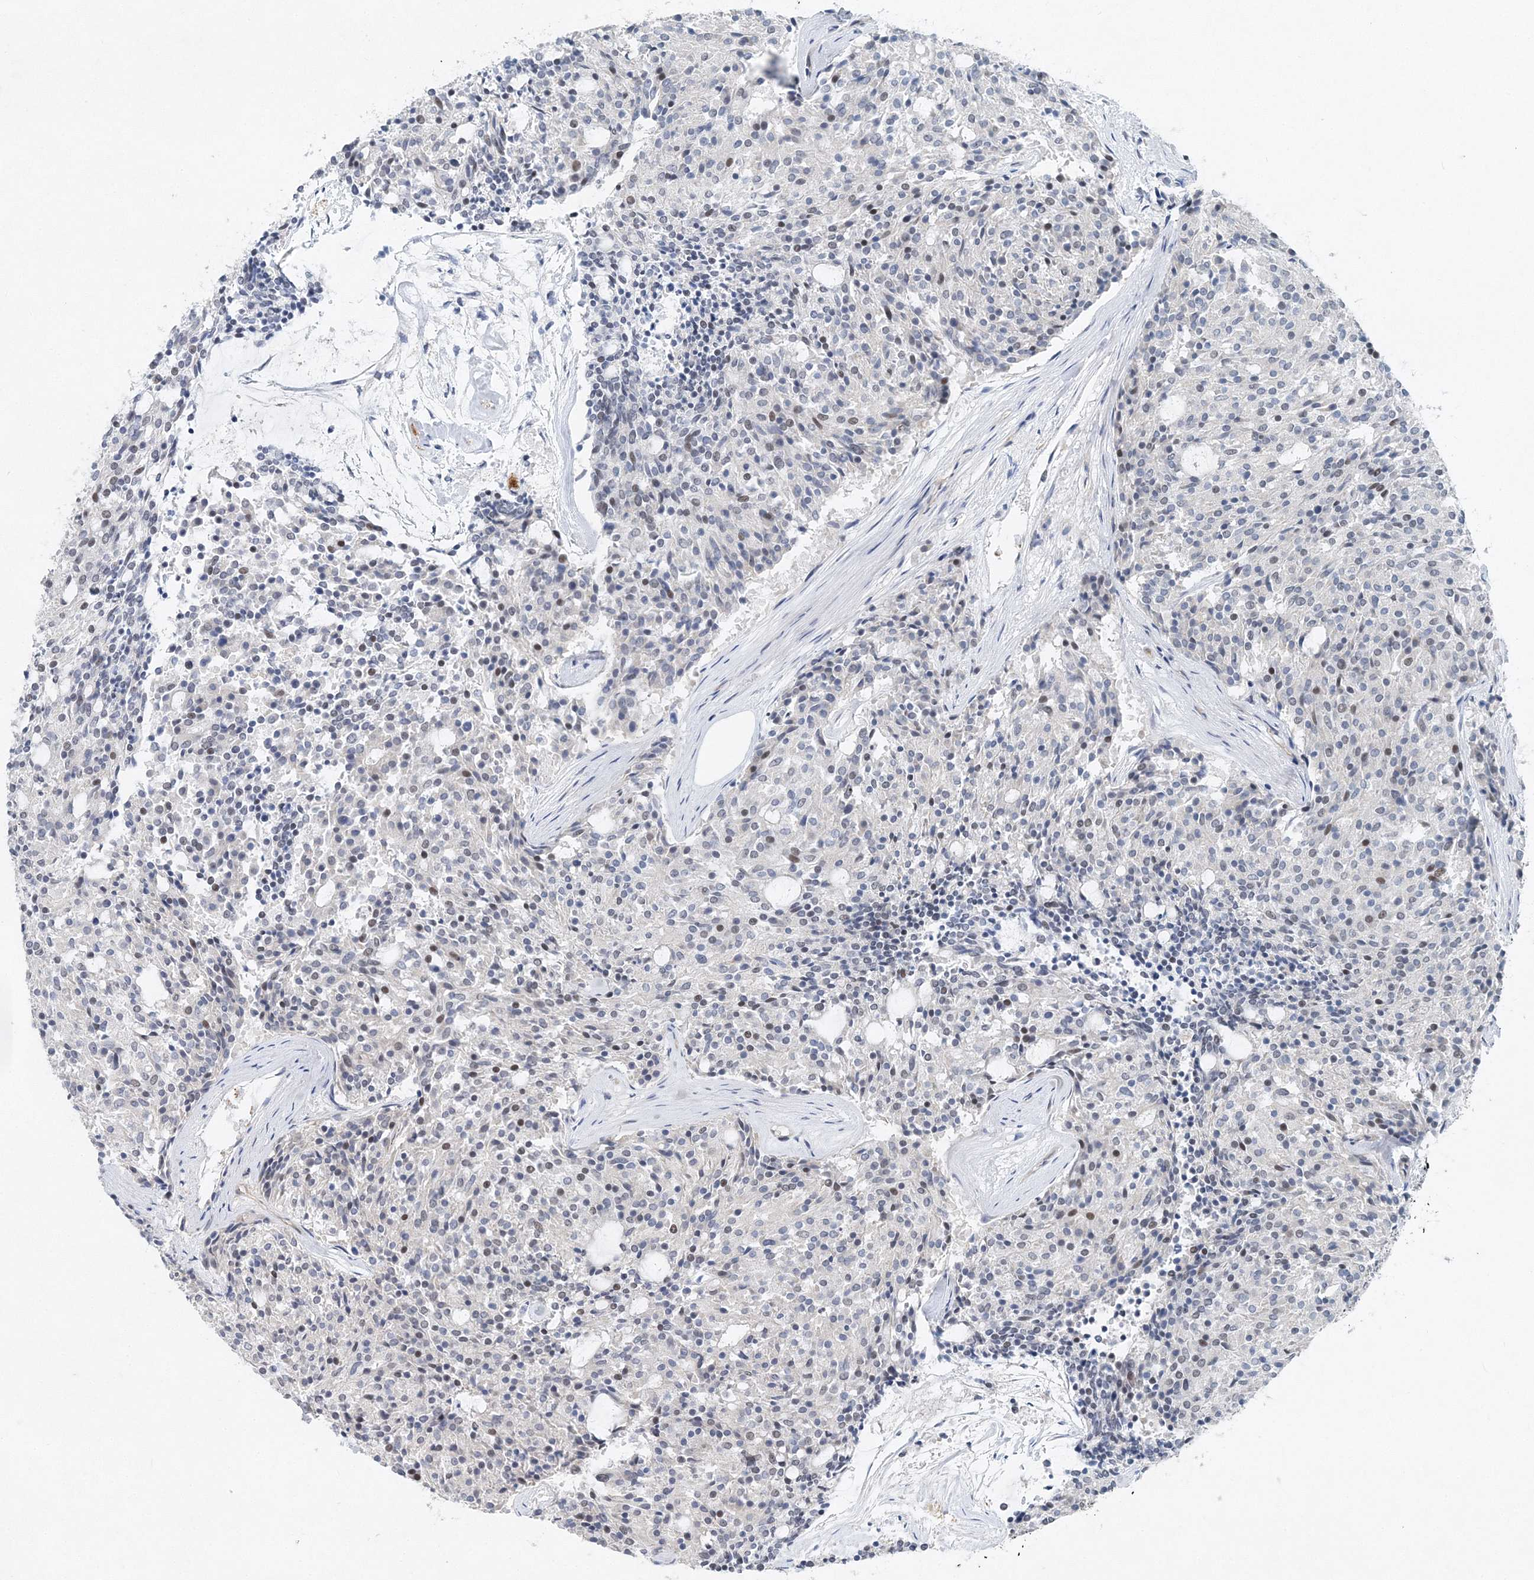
{"staining": {"intensity": "weak", "quantity": "<25%", "location": "nuclear"}, "tissue": "carcinoid", "cell_type": "Tumor cells", "image_type": "cancer", "snomed": [{"axis": "morphology", "description": "Carcinoid, malignant, NOS"}, {"axis": "topography", "description": "Pancreas"}], "caption": "Immunohistochemistry photomicrograph of neoplastic tissue: human carcinoid (malignant) stained with DAB exhibits no significant protein positivity in tumor cells. (Immunohistochemistry, brightfield microscopy, high magnification).", "gene": "UIMC1", "patient": {"sex": "female", "age": 54}}